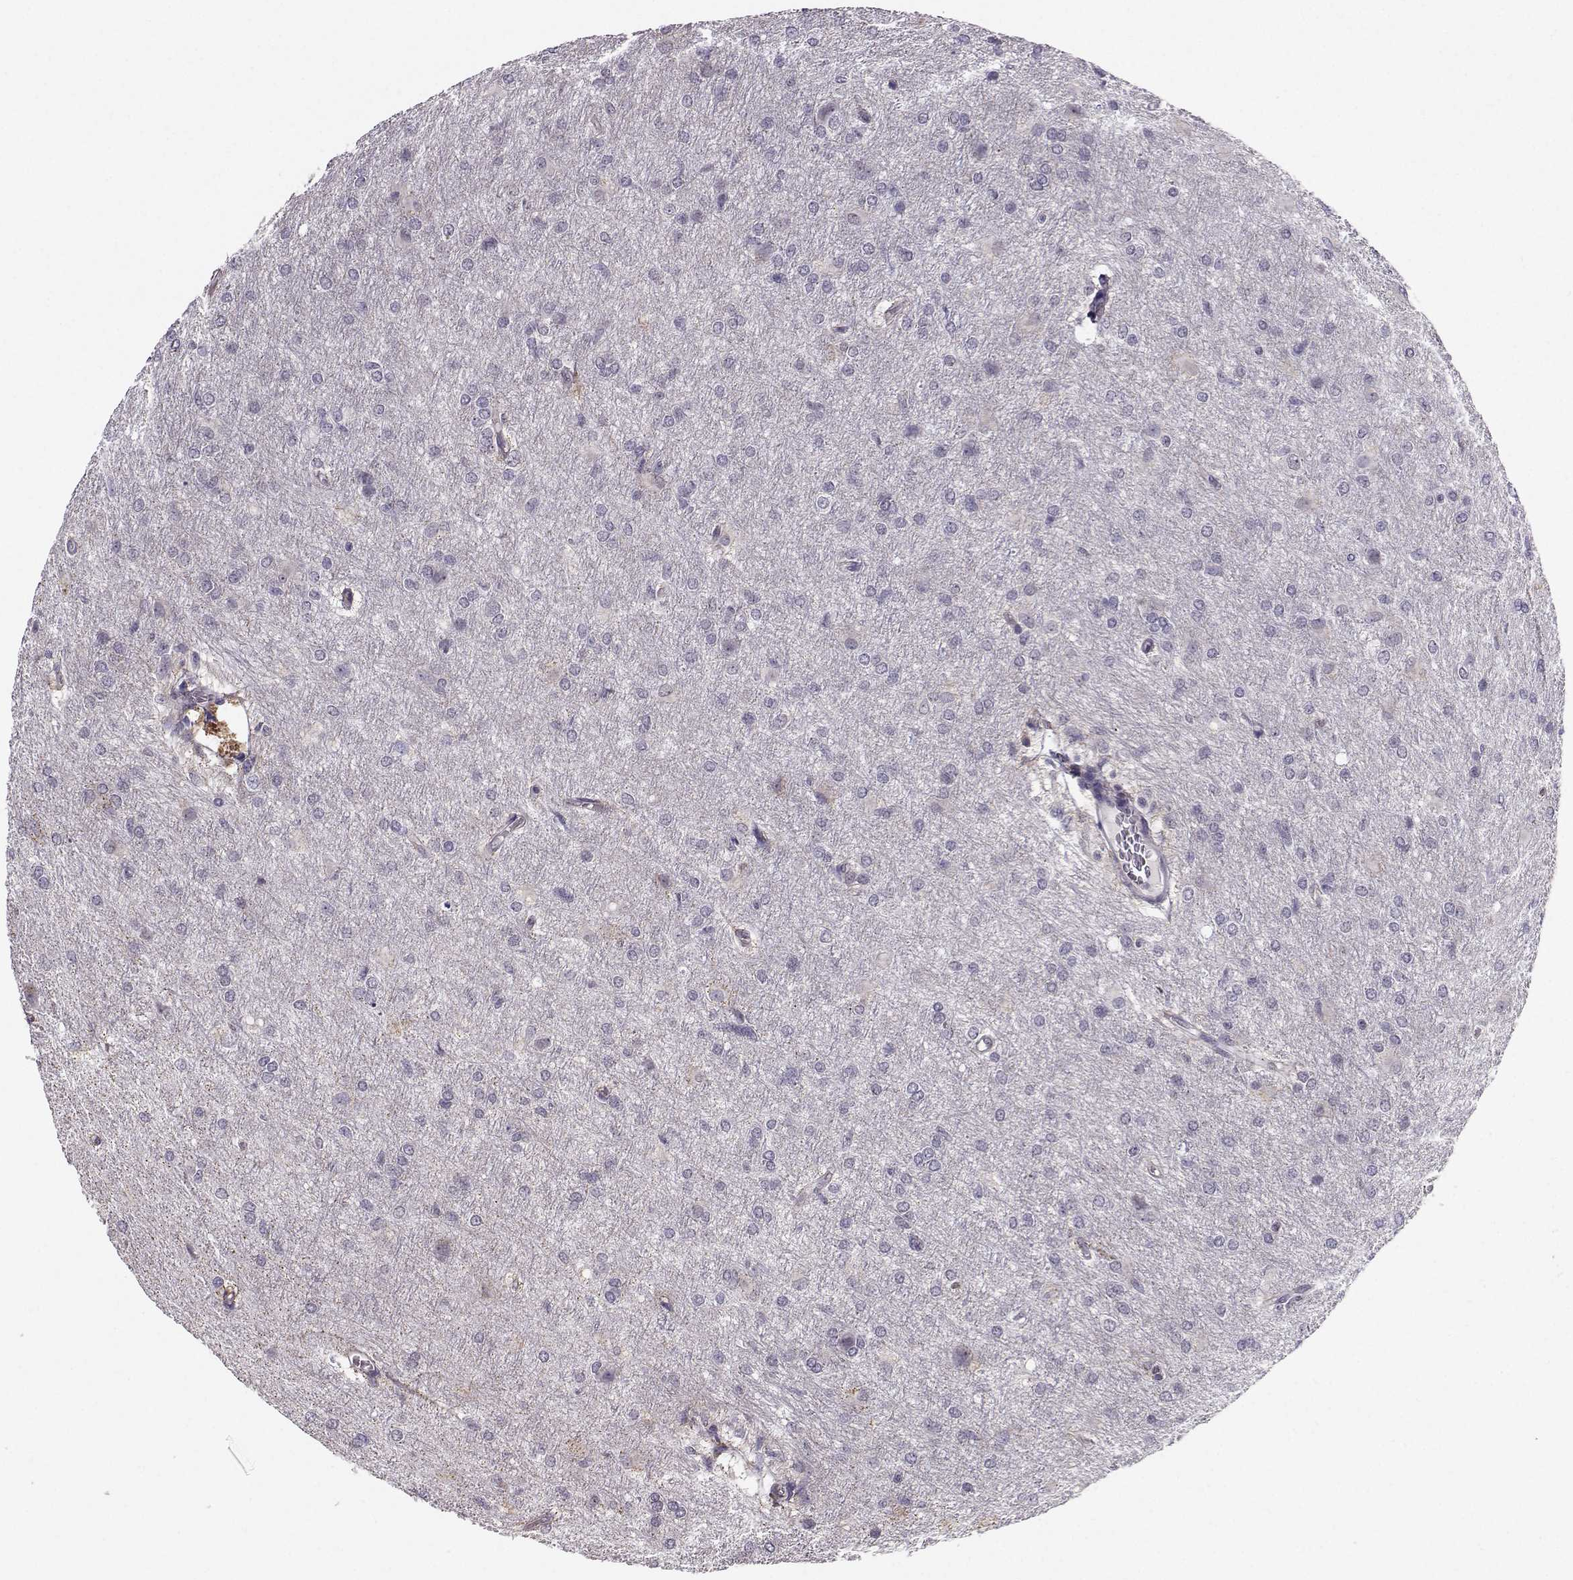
{"staining": {"intensity": "negative", "quantity": "none", "location": "none"}, "tissue": "glioma", "cell_type": "Tumor cells", "image_type": "cancer", "snomed": [{"axis": "morphology", "description": "Glioma, malignant, High grade"}, {"axis": "topography", "description": "Brain"}], "caption": "This is a micrograph of IHC staining of malignant glioma (high-grade), which shows no expression in tumor cells.", "gene": "TSPYL5", "patient": {"sex": "male", "age": 68}}